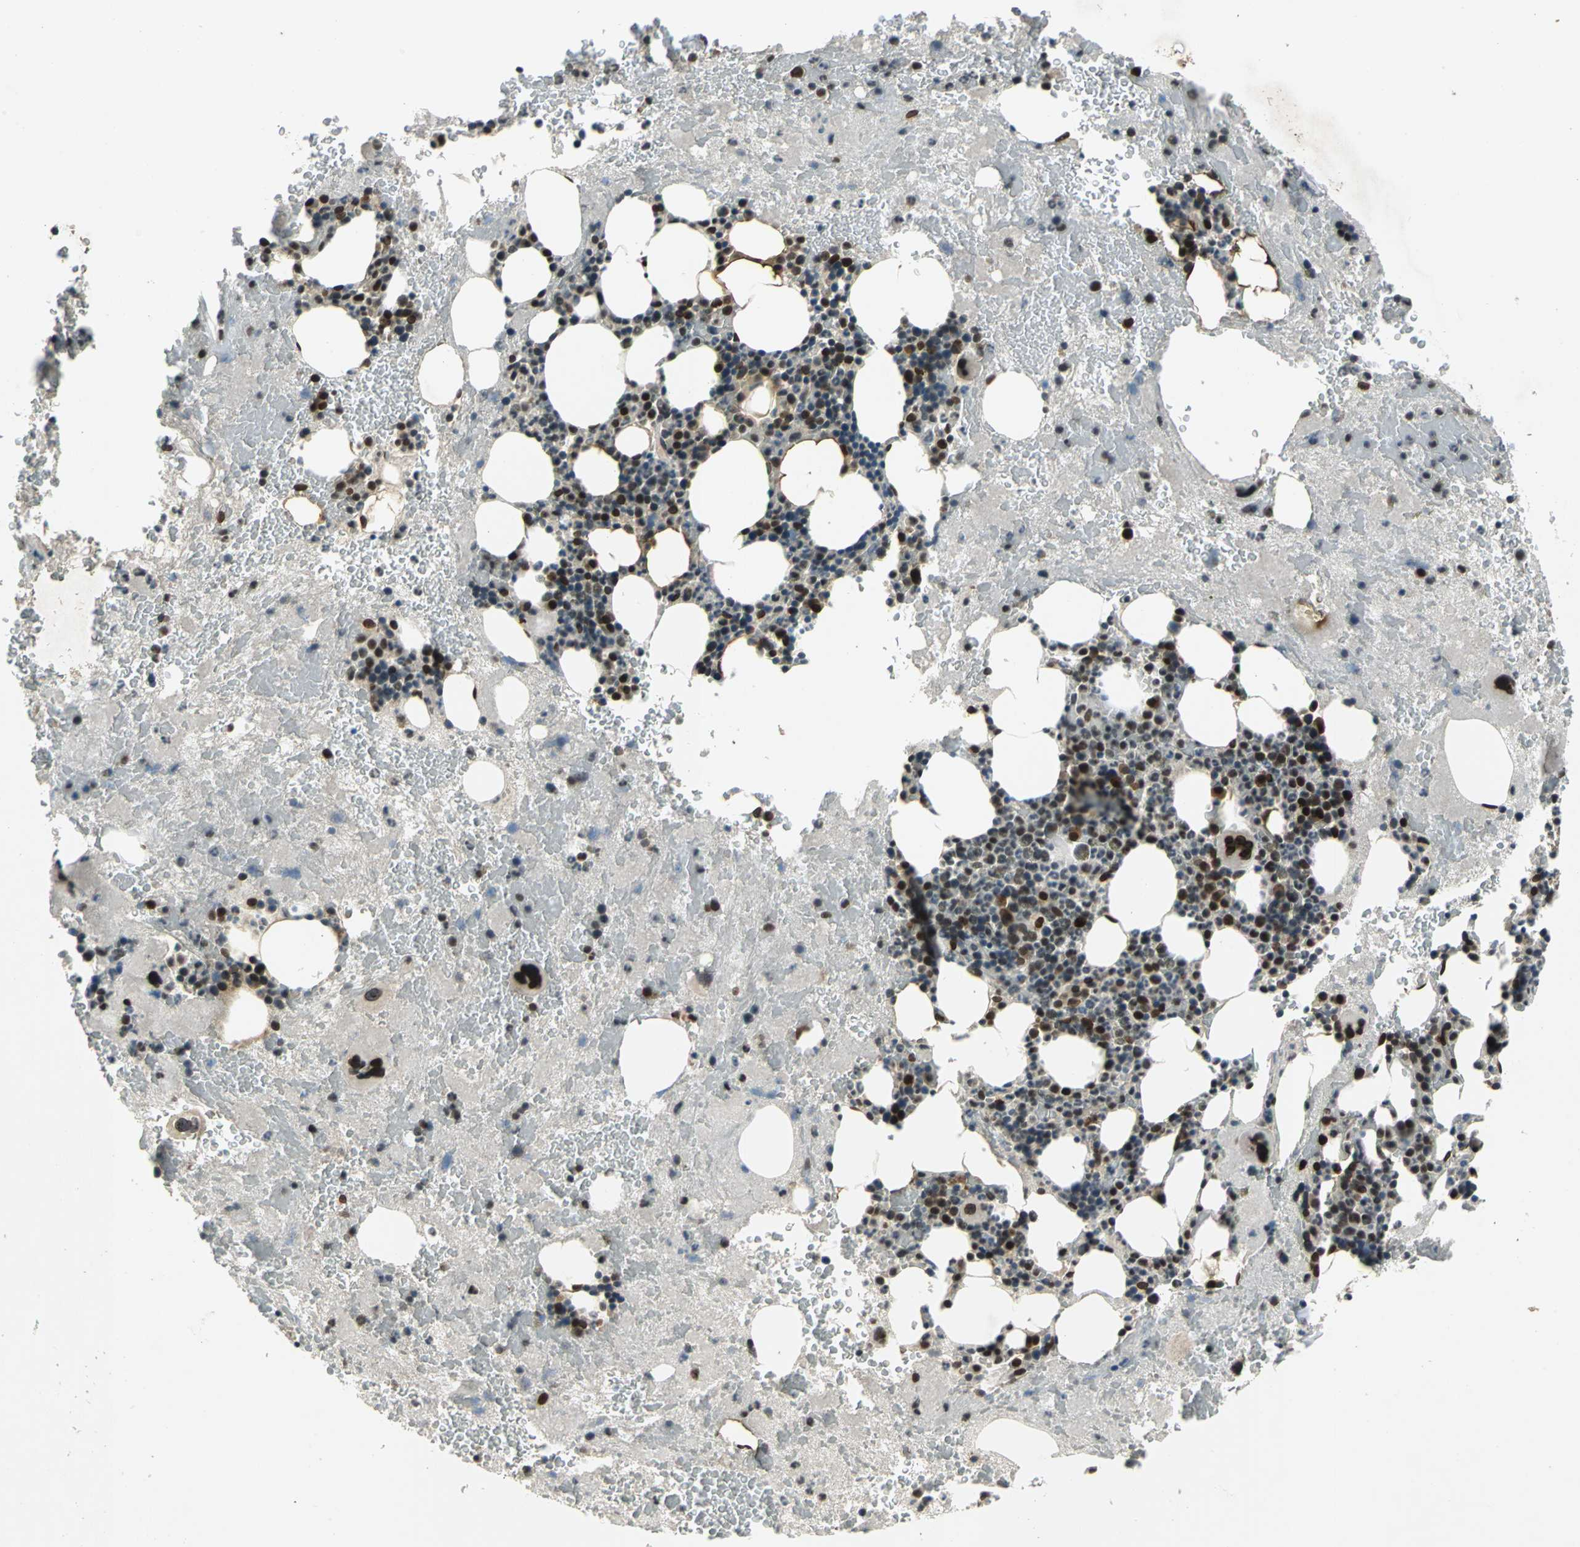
{"staining": {"intensity": "strong", "quantity": "25%-75%", "location": "nuclear"}, "tissue": "bone marrow", "cell_type": "Hematopoietic cells", "image_type": "normal", "snomed": [{"axis": "morphology", "description": "Normal tissue, NOS"}, {"axis": "topography", "description": "Bone marrow"}], "caption": "Immunohistochemical staining of benign bone marrow demonstrates high levels of strong nuclear staining in approximately 25%-75% of hematopoietic cells.", "gene": "ISY1", "patient": {"sex": "male", "age": 76}}